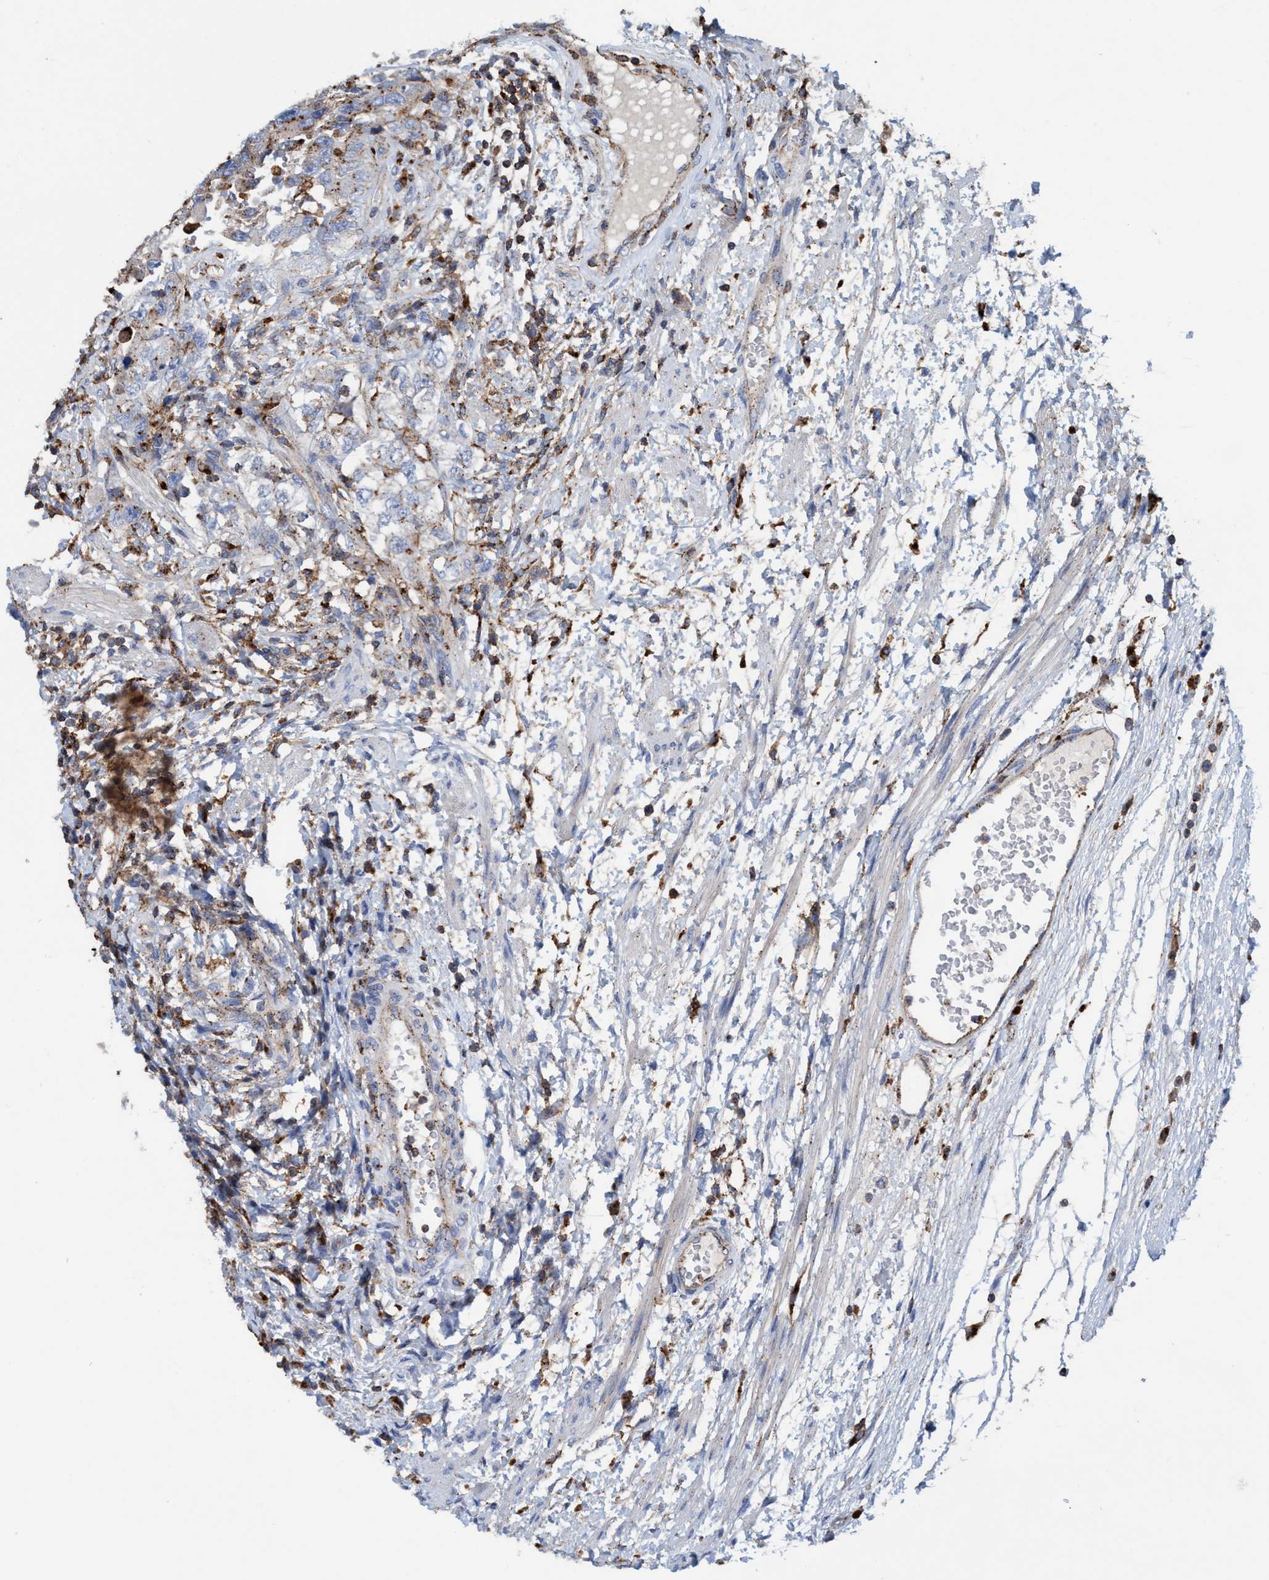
{"staining": {"intensity": "moderate", "quantity": "<25%", "location": "cytoplasmic/membranous"}, "tissue": "testis cancer", "cell_type": "Tumor cells", "image_type": "cancer", "snomed": [{"axis": "morphology", "description": "Carcinoma, Embryonal, NOS"}, {"axis": "topography", "description": "Testis"}], "caption": "A photomicrograph of human testis cancer (embryonal carcinoma) stained for a protein shows moderate cytoplasmic/membranous brown staining in tumor cells. The staining was performed using DAB to visualize the protein expression in brown, while the nuclei were stained in blue with hematoxylin (Magnification: 20x).", "gene": "TRIM65", "patient": {"sex": "male", "age": 26}}